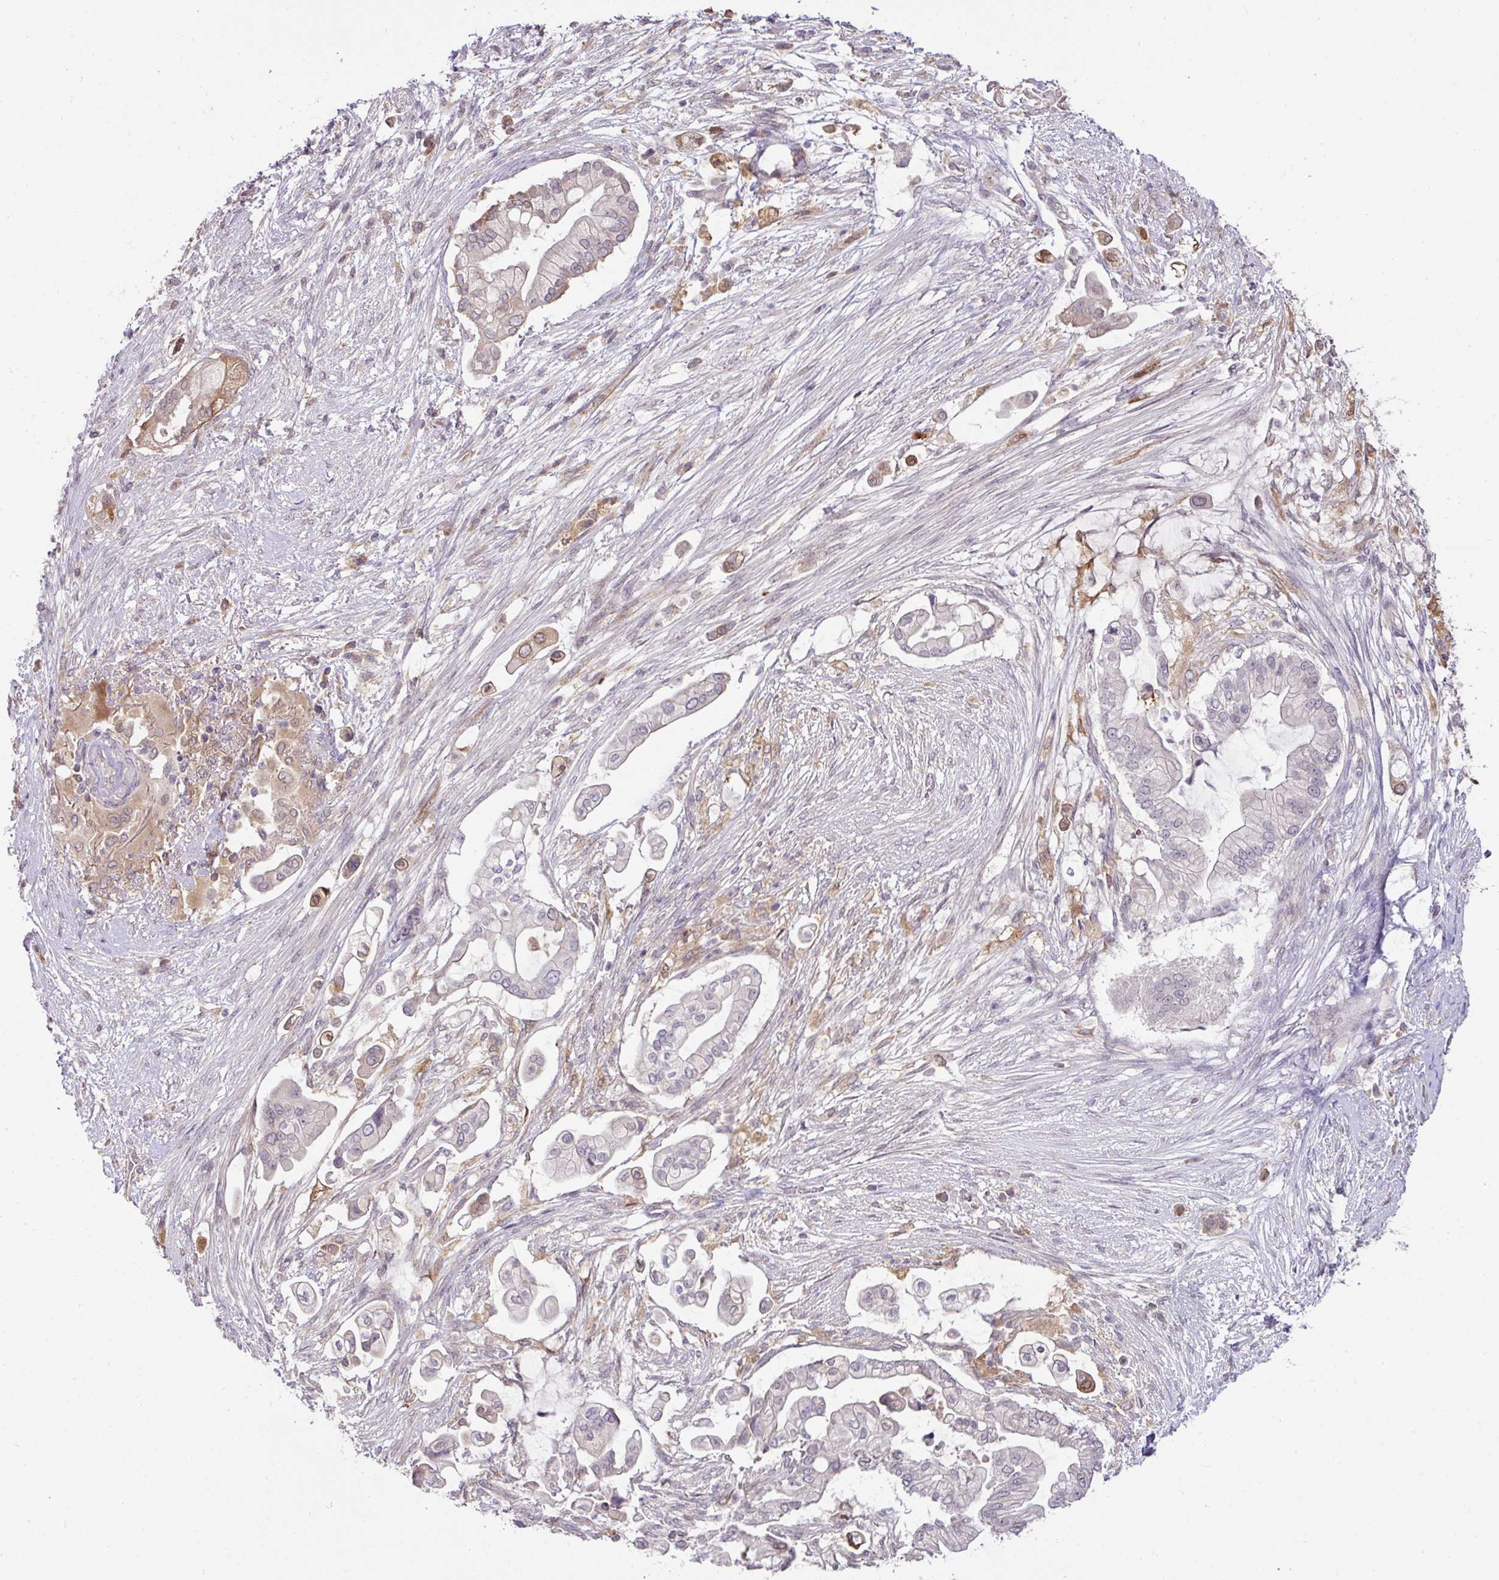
{"staining": {"intensity": "weak", "quantity": "<25%", "location": "cytoplasmic/membranous"}, "tissue": "pancreatic cancer", "cell_type": "Tumor cells", "image_type": "cancer", "snomed": [{"axis": "morphology", "description": "Adenocarcinoma, NOS"}, {"axis": "topography", "description": "Pancreas"}], "caption": "Immunohistochemical staining of human adenocarcinoma (pancreatic) shows no significant positivity in tumor cells.", "gene": "GCNT7", "patient": {"sex": "female", "age": 69}}